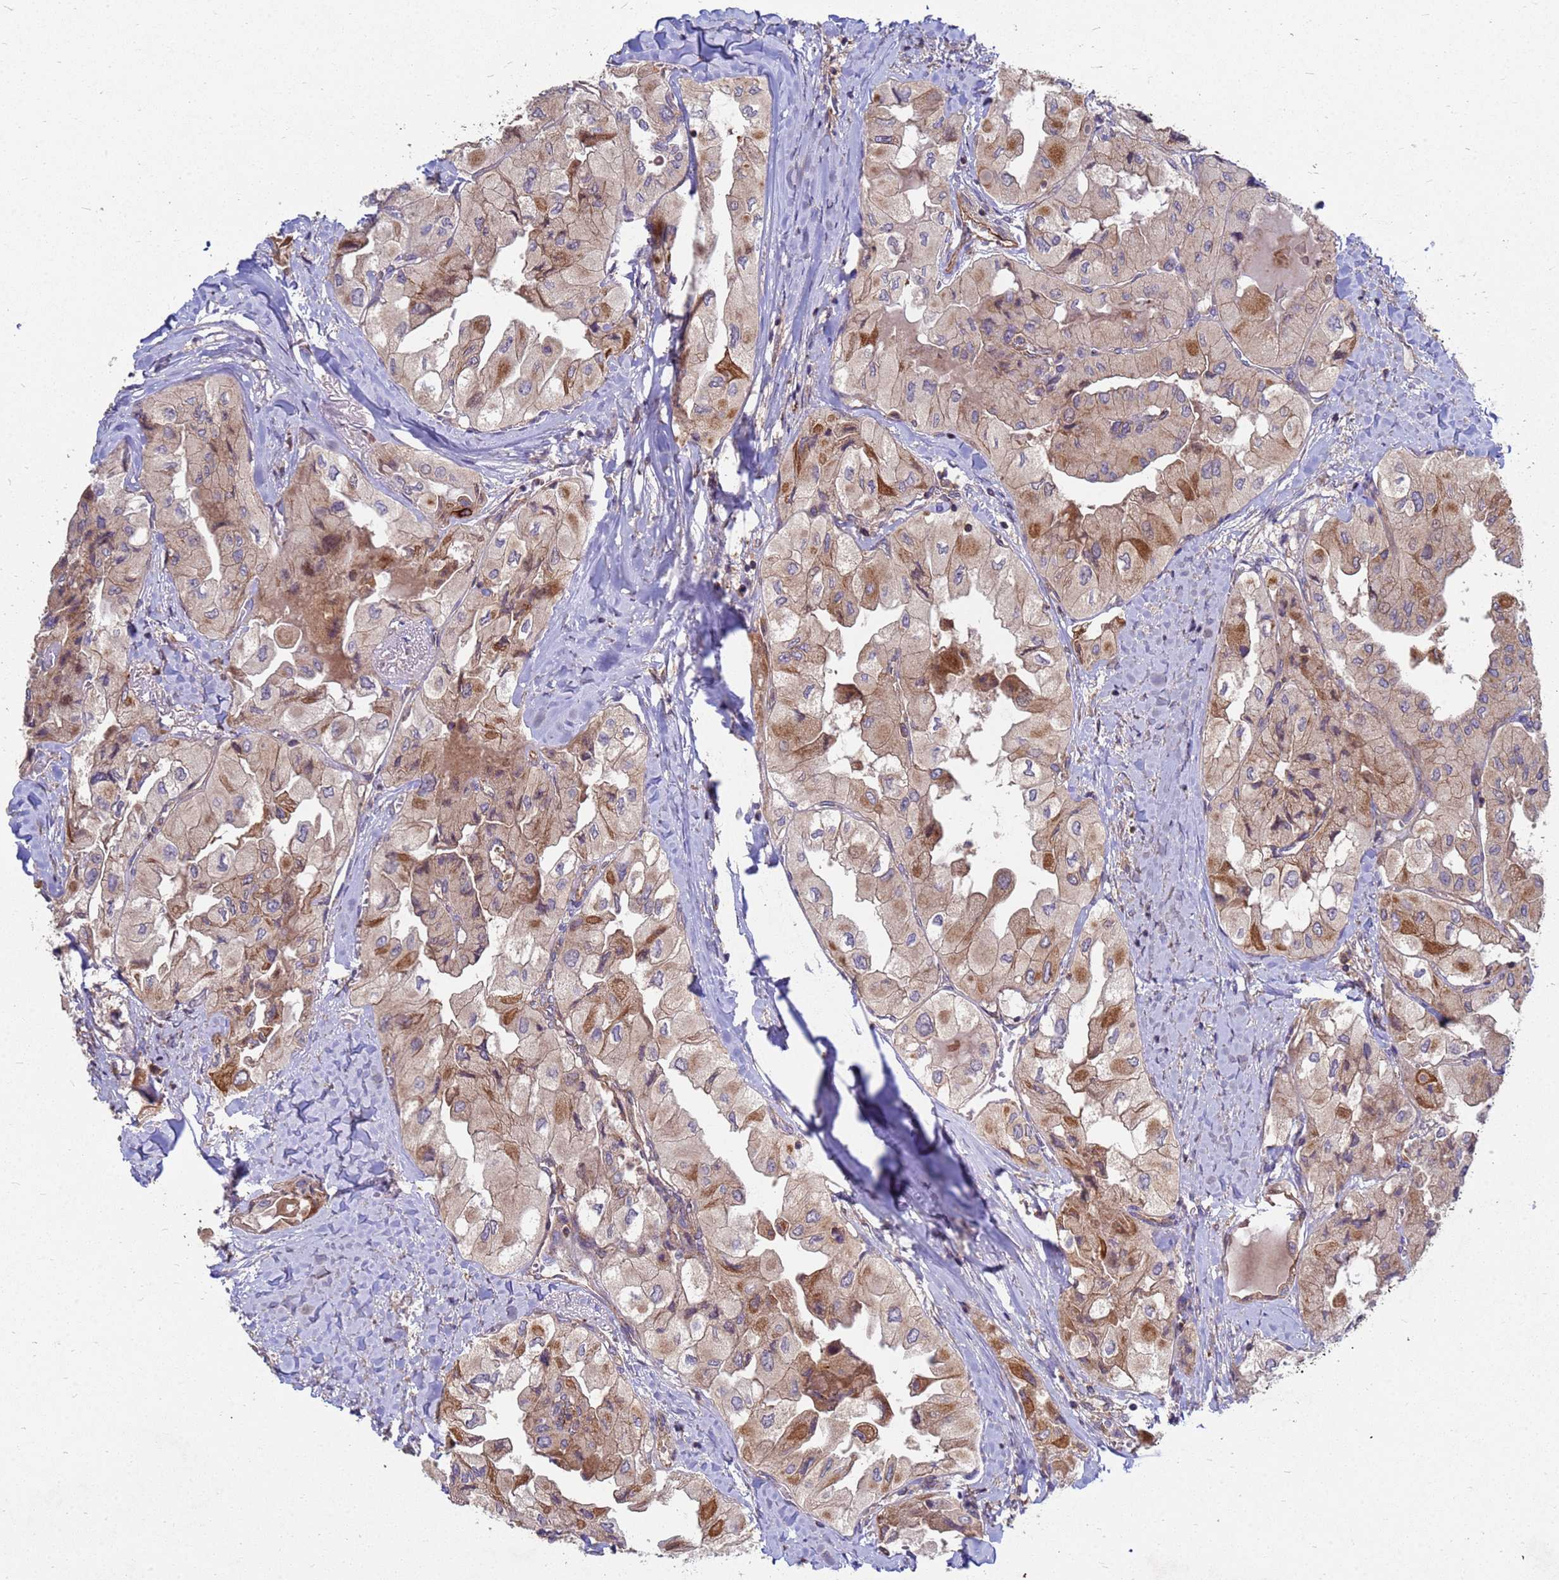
{"staining": {"intensity": "weak", "quantity": ">75%", "location": "cytoplasmic/membranous"}, "tissue": "thyroid cancer", "cell_type": "Tumor cells", "image_type": "cancer", "snomed": [{"axis": "morphology", "description": "Normal tissue, NOS"}, {"axis": "morphology", "description": "Papillary adenocarcinoma, NOS"}, {"axis": "topography", "description": "Thyroid gland"}], "caption": "The micrograph demonstrates immunohistochemical staining of thyroid cancer. There is weak cytoplasmic/membranous expression is seen in approximately >75% of tumor cells. The staining was performed using DAB to visualize the protein expression in brown, while the nuclei were stained in blue with hematoxylin (Magnification: 20x).", "gene": "CDC34", "patient": {"sex": "female", "age": 59}}